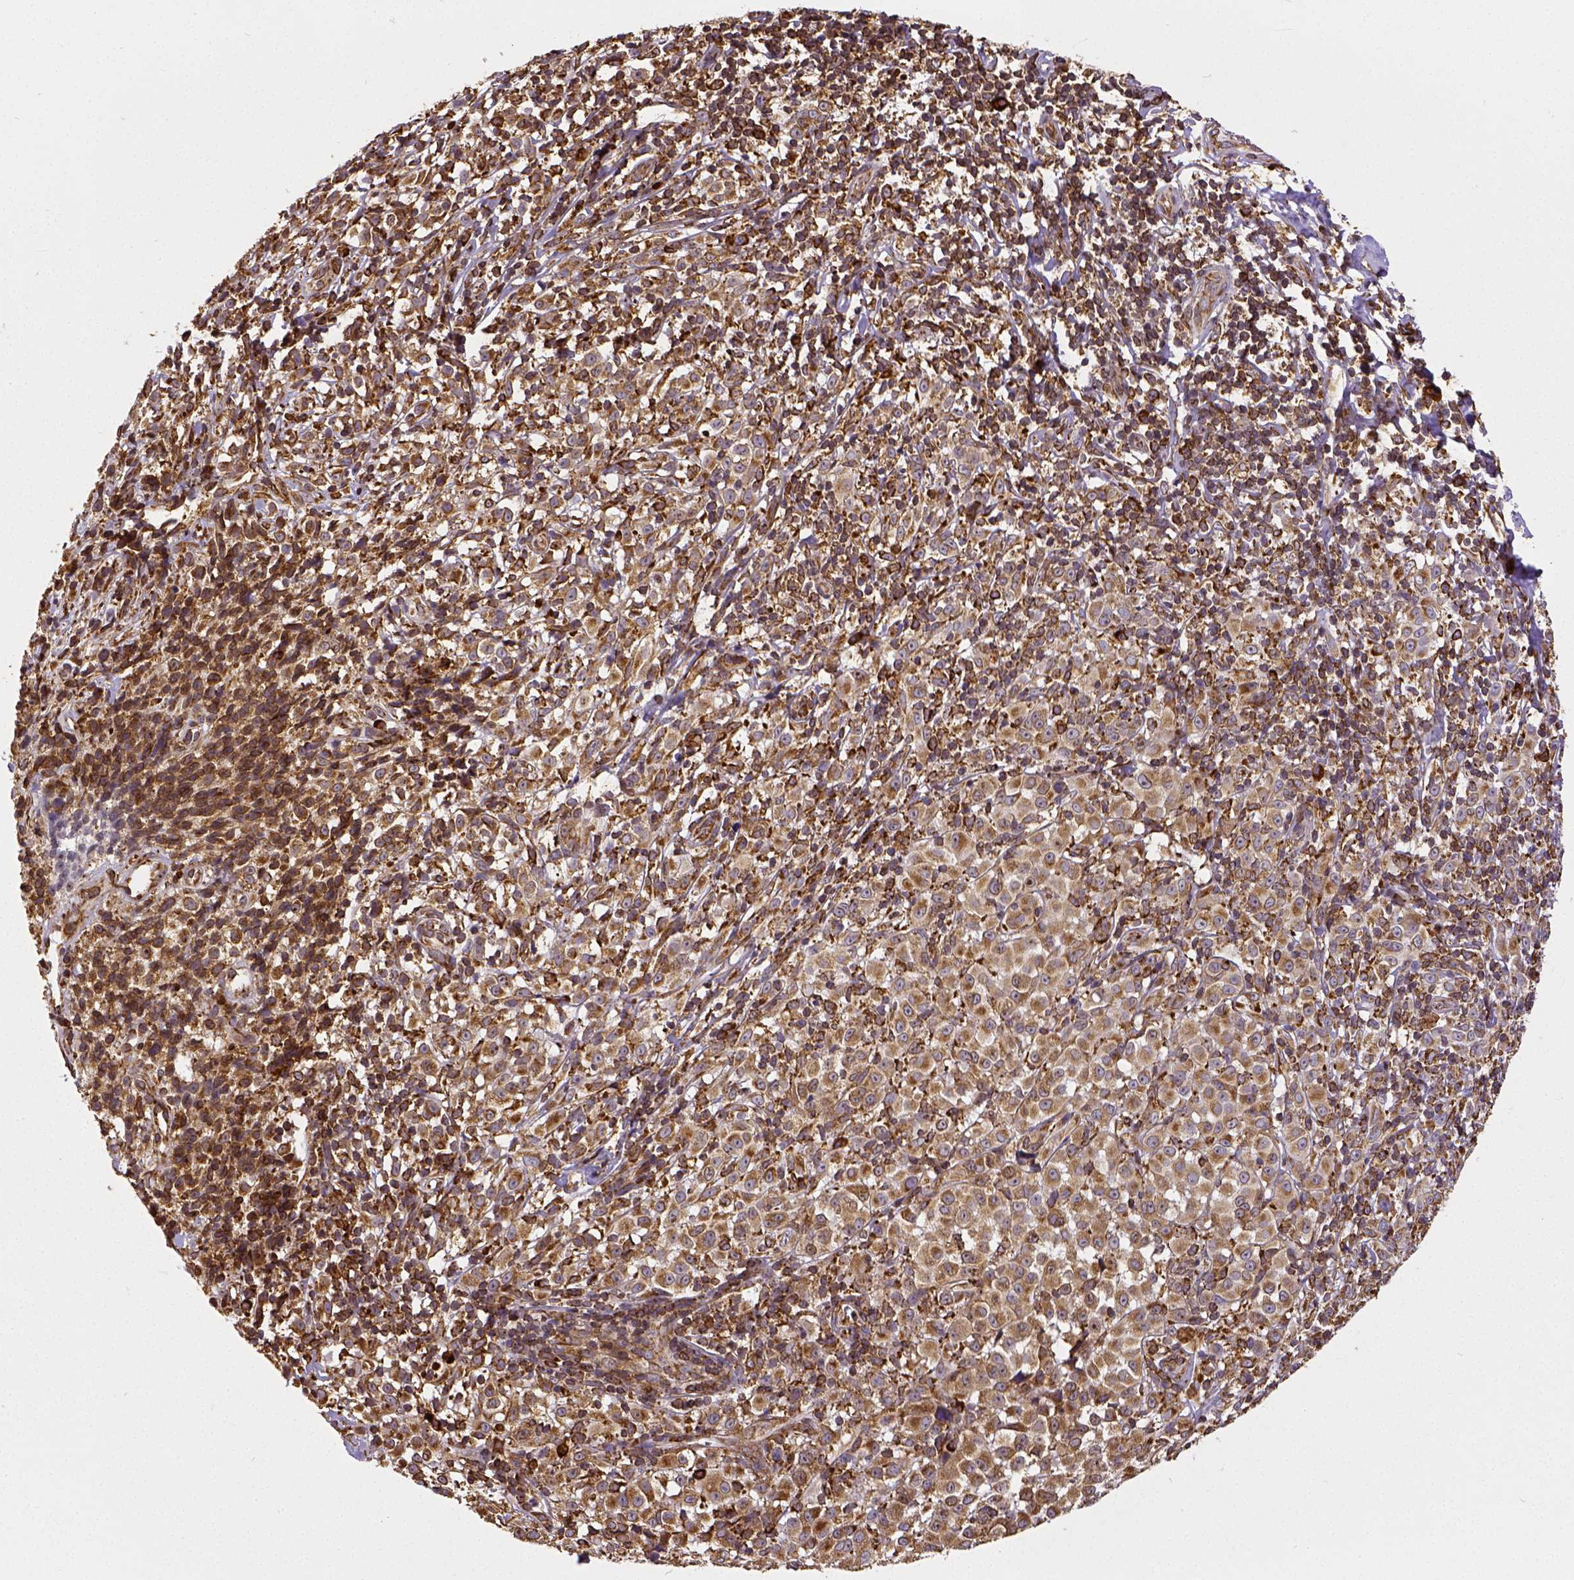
{"staining": {"intensity": "moderate", "quantity": ">75%", "location": "cytoplasmic/membranous"}, "tissue": "melanoma", "cell_type": "Tumor cells", "image_type": "cancer", "snomed": [{"axis": "morphology", "description": "Malignant melanoma, NOS"}, {"axis": "topography", "description": "Skin"}], "caption": "A medium amount of moderate cytoplasmic/membranous expression is identified in about >75% of tumor cells in malignant melanoma tissue. (IHC, brightfield microscopy, high magnification).", "gene": "MTDH", "patient": {"sex": "male", "age": 85}}